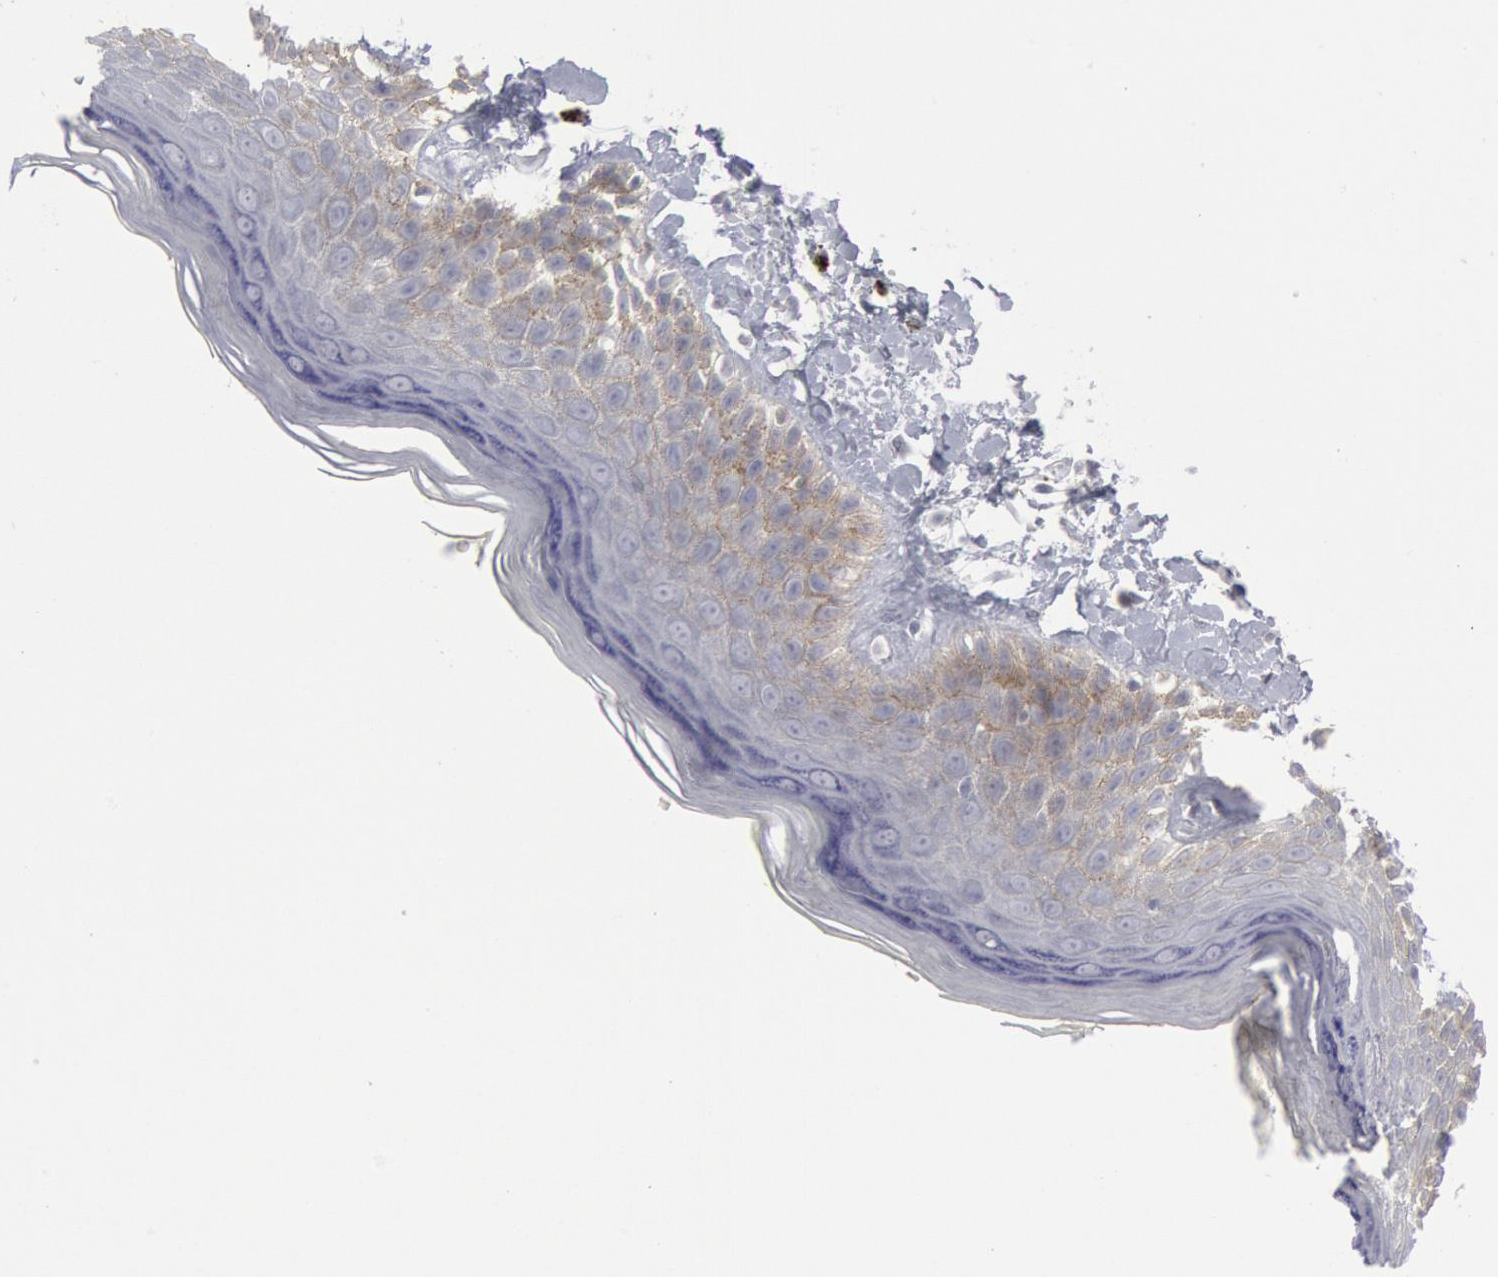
{"staining": {"intensity": "weak", "quantity": "<25%", "location": "cytoplasmic/membranous"}, "tissue": "skin", "cell_type": "Epidermal cells", "image_type": "normal", "snomed": [{"axis": "morphology", "description": "Normal tissue, NOS"}, {"axis": "topography", "description": "Anal"}], "caption": "Epidermal cells show no significant positivity in unremarkable skin. (DAB immunohistochemistry (IHC) with hematoxylin counter stain).", "gene": "DMC1", "patient": {"sex": "female", "age": 78}}